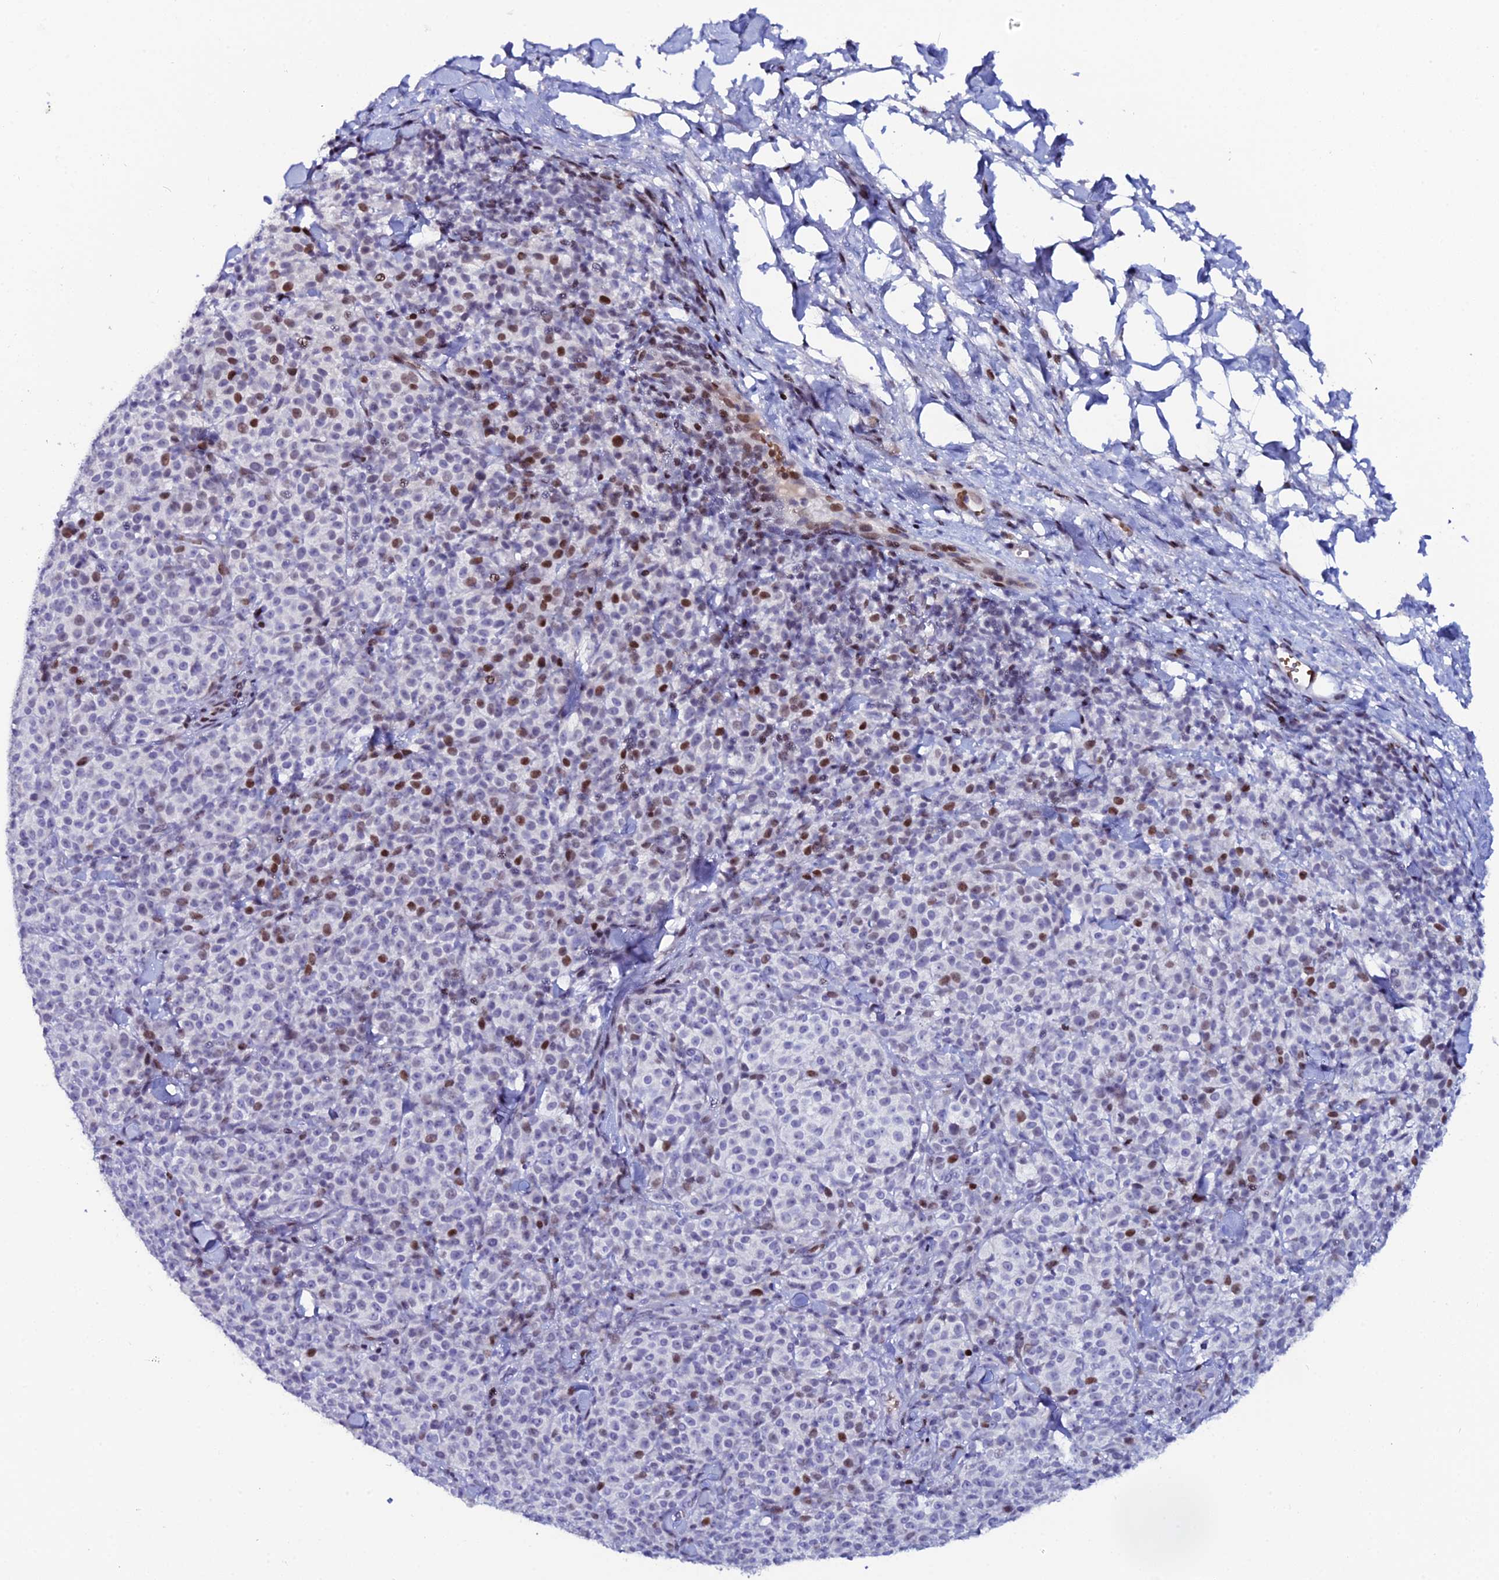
{"staining": {"intensity": "moderate", "quantity": "<25%", "location": "nuclear"}, "tissue": "melanoma", "cell_type": "Tumor cells", "image_type": "cancer", "snomed": [{"axis": "morphology", "description": "Normal tissue, NOS"}, {"axis": "morphology", "description": "Malignant melanoma, NOS"}, {"axis": "topography", "description": "Skin"}], "caption": "High-magnification brightfield microscopy of melanoma stained with DAB (3,3'-diaminobenzidine) (brown) and counterstained with hematoxylin (blue). tumor cells exhibit moderate nuclear staining is appreciated in about<25% of cells.", "gene": "MYNN", "patient": {"sex": "female", "age": 34}}